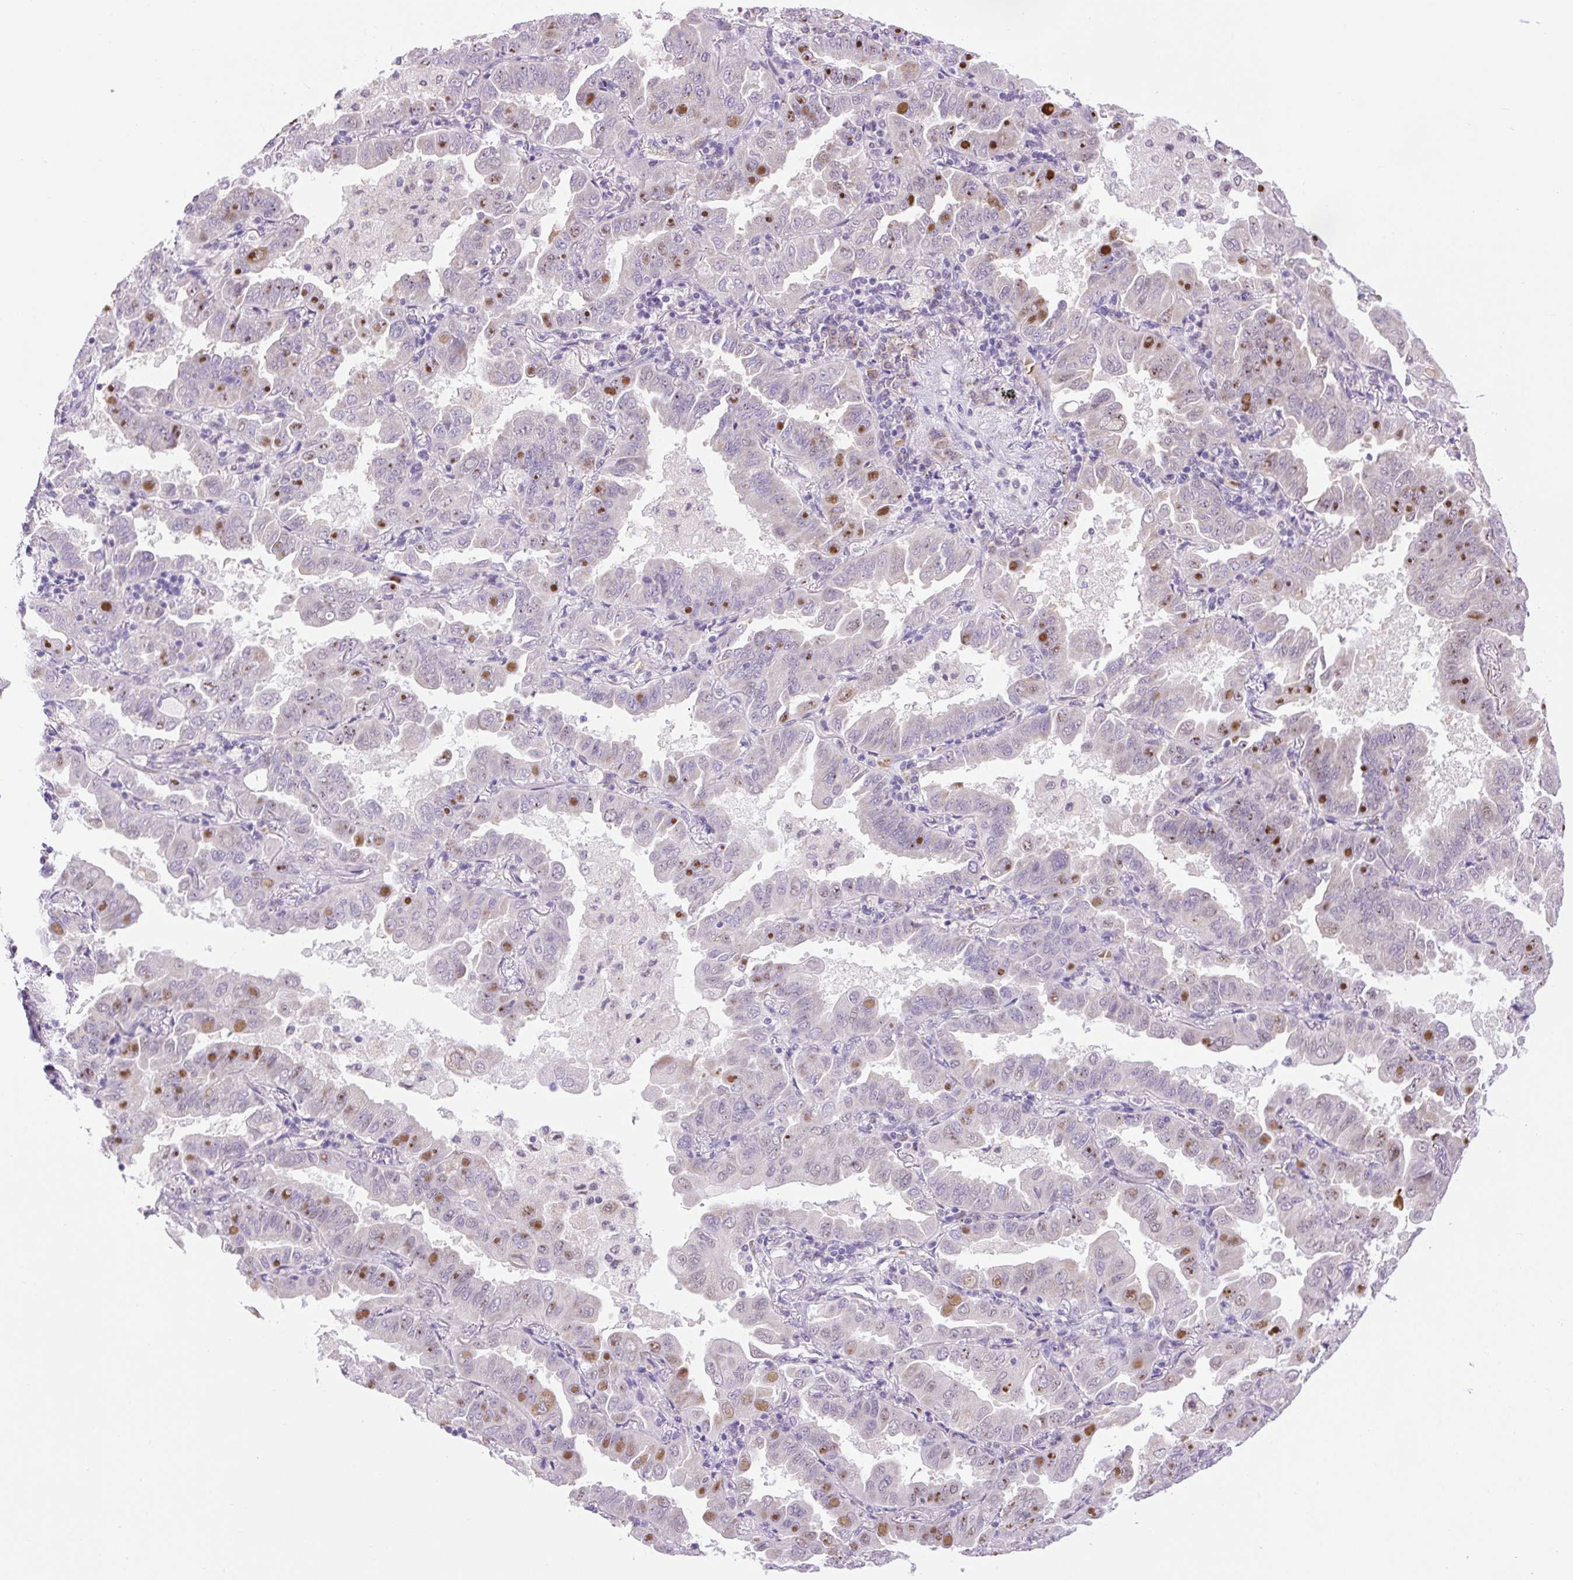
{"staining": {"intensity": "moderate", "quantity": "<25%", "location": "nuclear"}, "tissue": "lung cancer", "cell_type": "Tumor cells", "image_type": "cancer", "snomed": [{"axis": "morphology", "description": "Adenocarcinoma, NOS"}, {"axis": "topography", "description": "Lung"}], "caption": "Immunohistochemical staining of human lung adenocarcinoma reveals moderate nuclear protein positivity in about <25% of tumor cells. The staining was performed using DAB to visualize the protein expression in brown, while the nuclei were stained in blue with hematoxylin (Magnification: 20x).", "gene": "SCO2", "patient": {"sex": "male", "age": 64}}